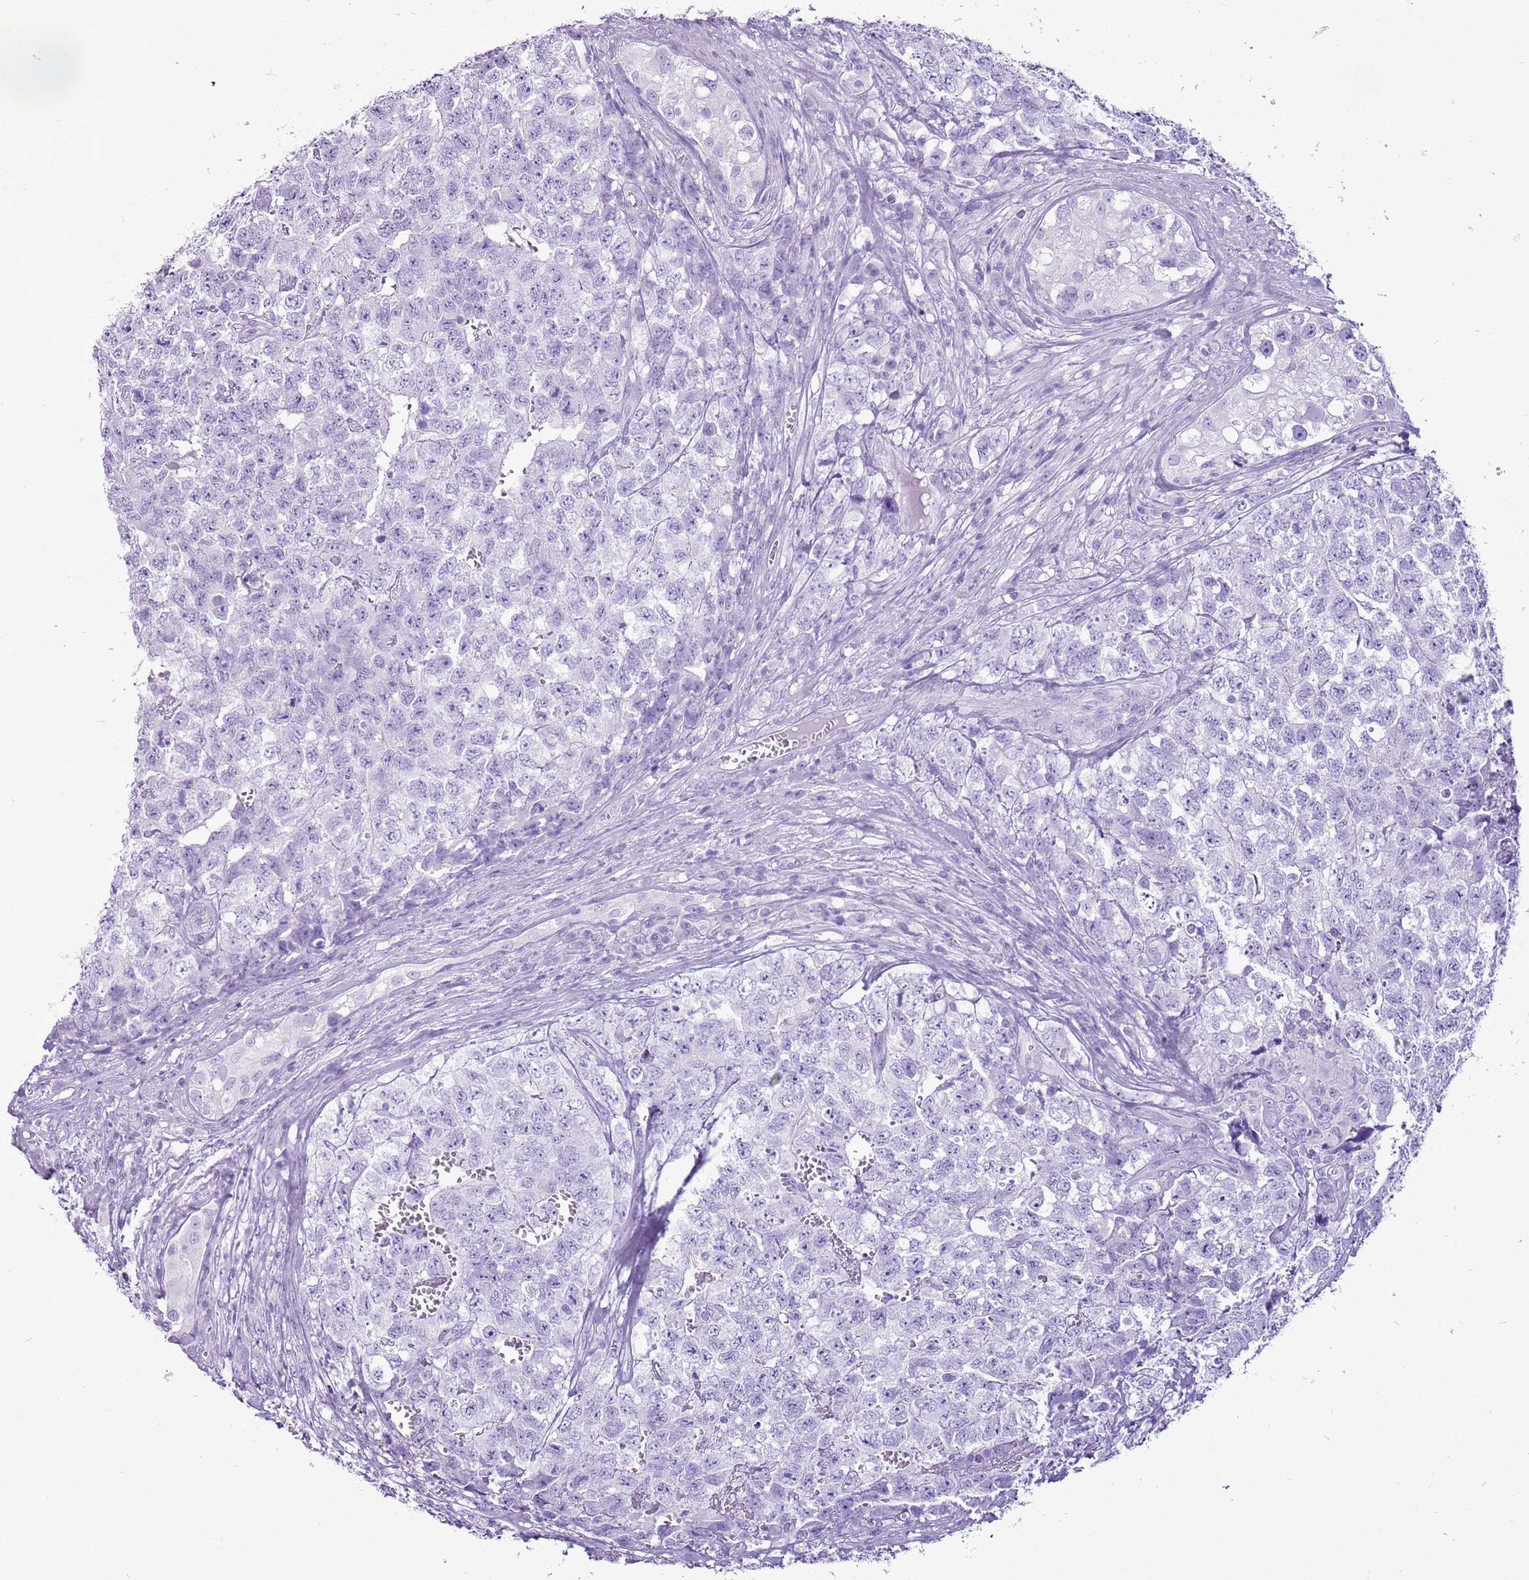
{"staining": {"intensity": "negative", "quantity": "none", "location": "none"}, "tissue": "testis cancer", "cell_type": "Tumor cells", "image_type": "cancer", "snomed": [{"axis": "morphology", "description": "Carcinoma, Embryonal, NOS"}, {"axis": "topography", "description": "Testis"}], "caption": "DAB immunohistochemical staining of testis embryonal carcinoma shows no significant expression in tumor cells.", "gene": "CNFN", "patient": {"sex": "male", "age": 31}}